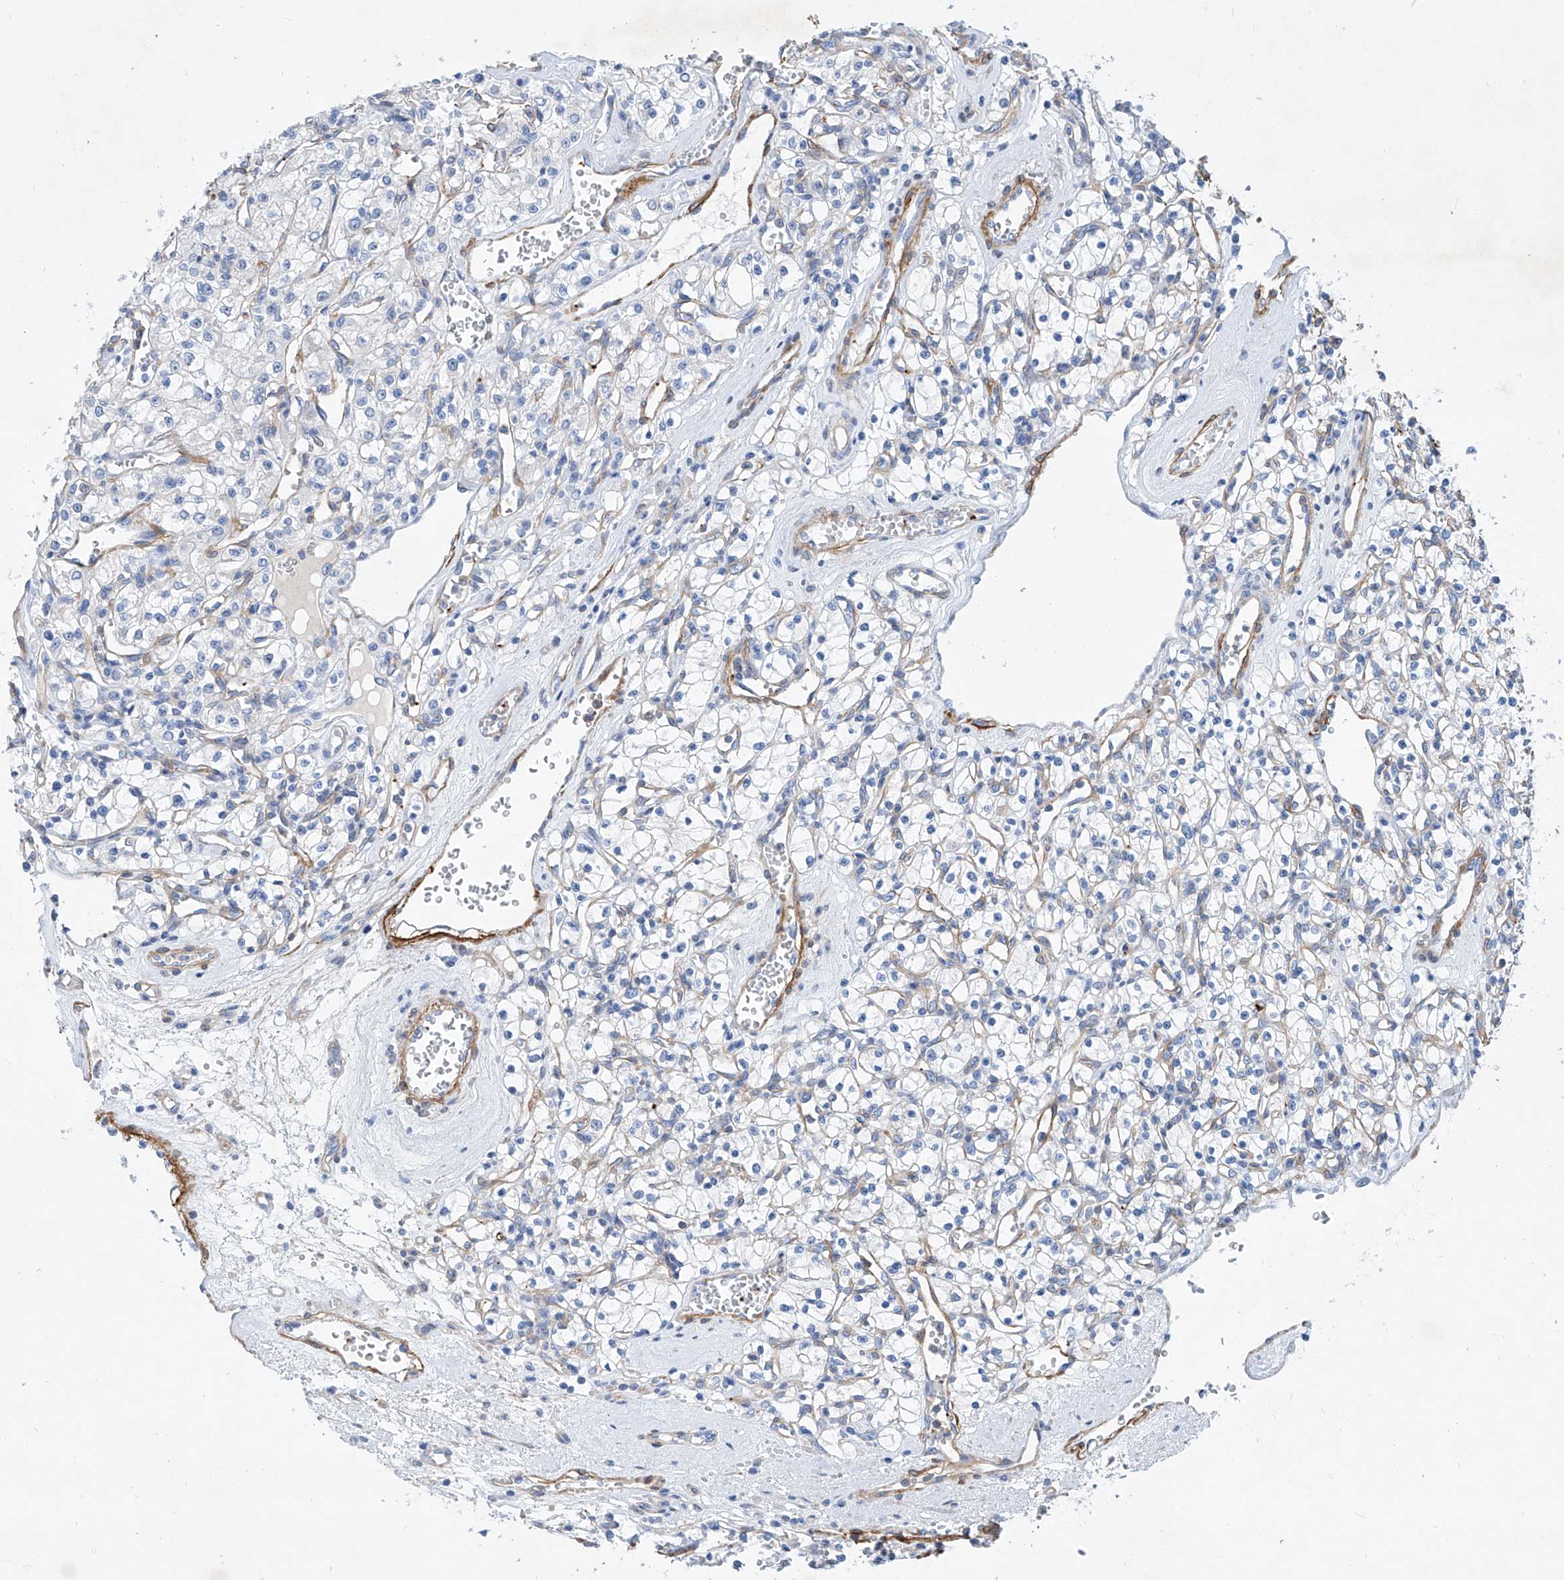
{"staining": {"intensity": "negative", "quantity": "none", "location": "none"}, "tissue": "renal cancer", "cell_type": "Tumor cells", "image_type": "cancer", "snomed": [{"axis": "morphology", "description": "Adenocarcinoma, NOS"}, {"axis": "topography", "description": "Kidney"}], "caption": "Protein analysis of adenocarcinoma (renal) shows no significant expression in tumor cells.", "gene": "TAS2R60", "patient": {"sex": "female", "age": 59}}